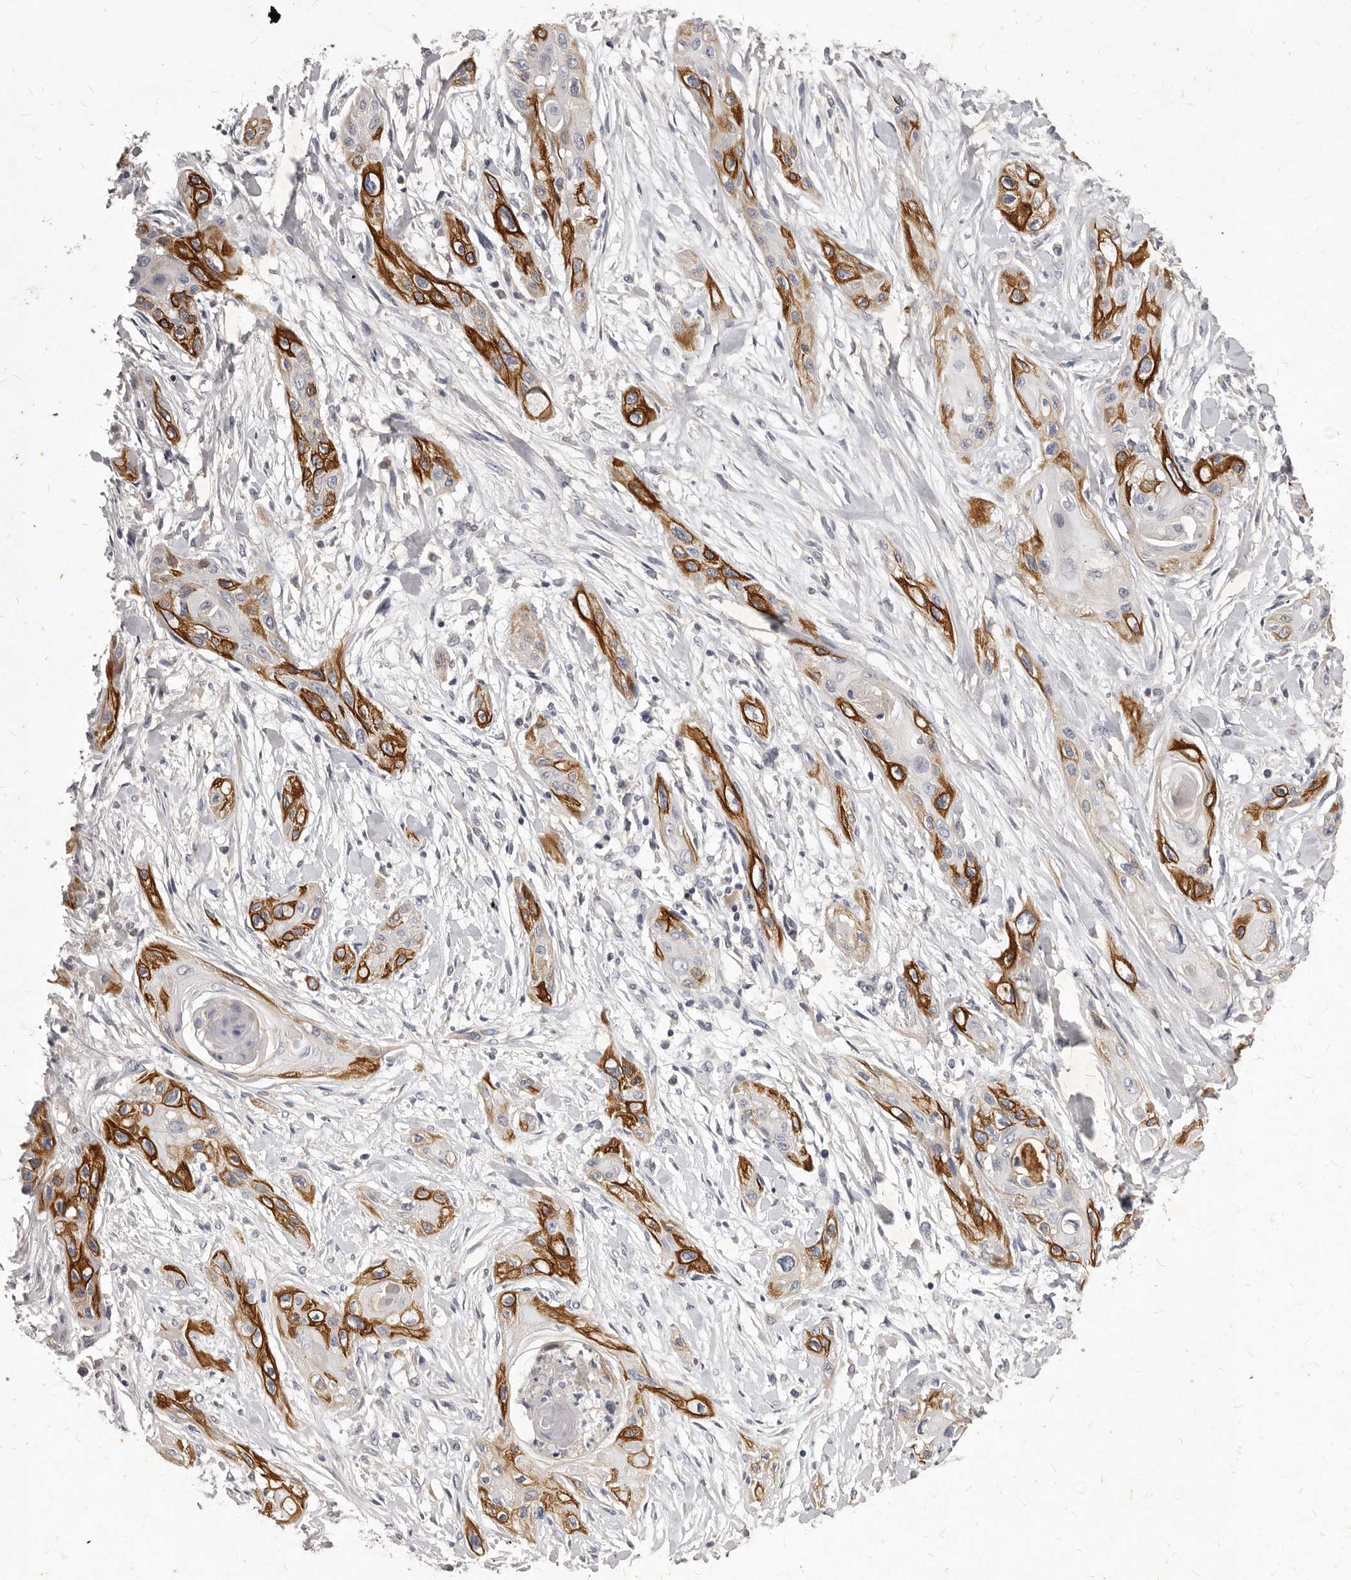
{"staining": {"intensity": "strong", "quantity": ">75%", "location": "cytoplasmic/membranous"}, "tissue": "lung cancer", "cell_type": "Tumor cells", "image_type": "cancer", "snomed": [{"axis": "morphology", "description": "Squamous cell carcinoma, NOS"}, {"axis": "topography", "description": "Lung"}], "caption": "Squamous cell carcinoma (lung) stained with a brown dye shows strong cytoplasmic/membranous positive expression in approximately >75% of tumor cells.", "gene": "GPRC5C", "patient": {"sex": "female", "age": 47}}